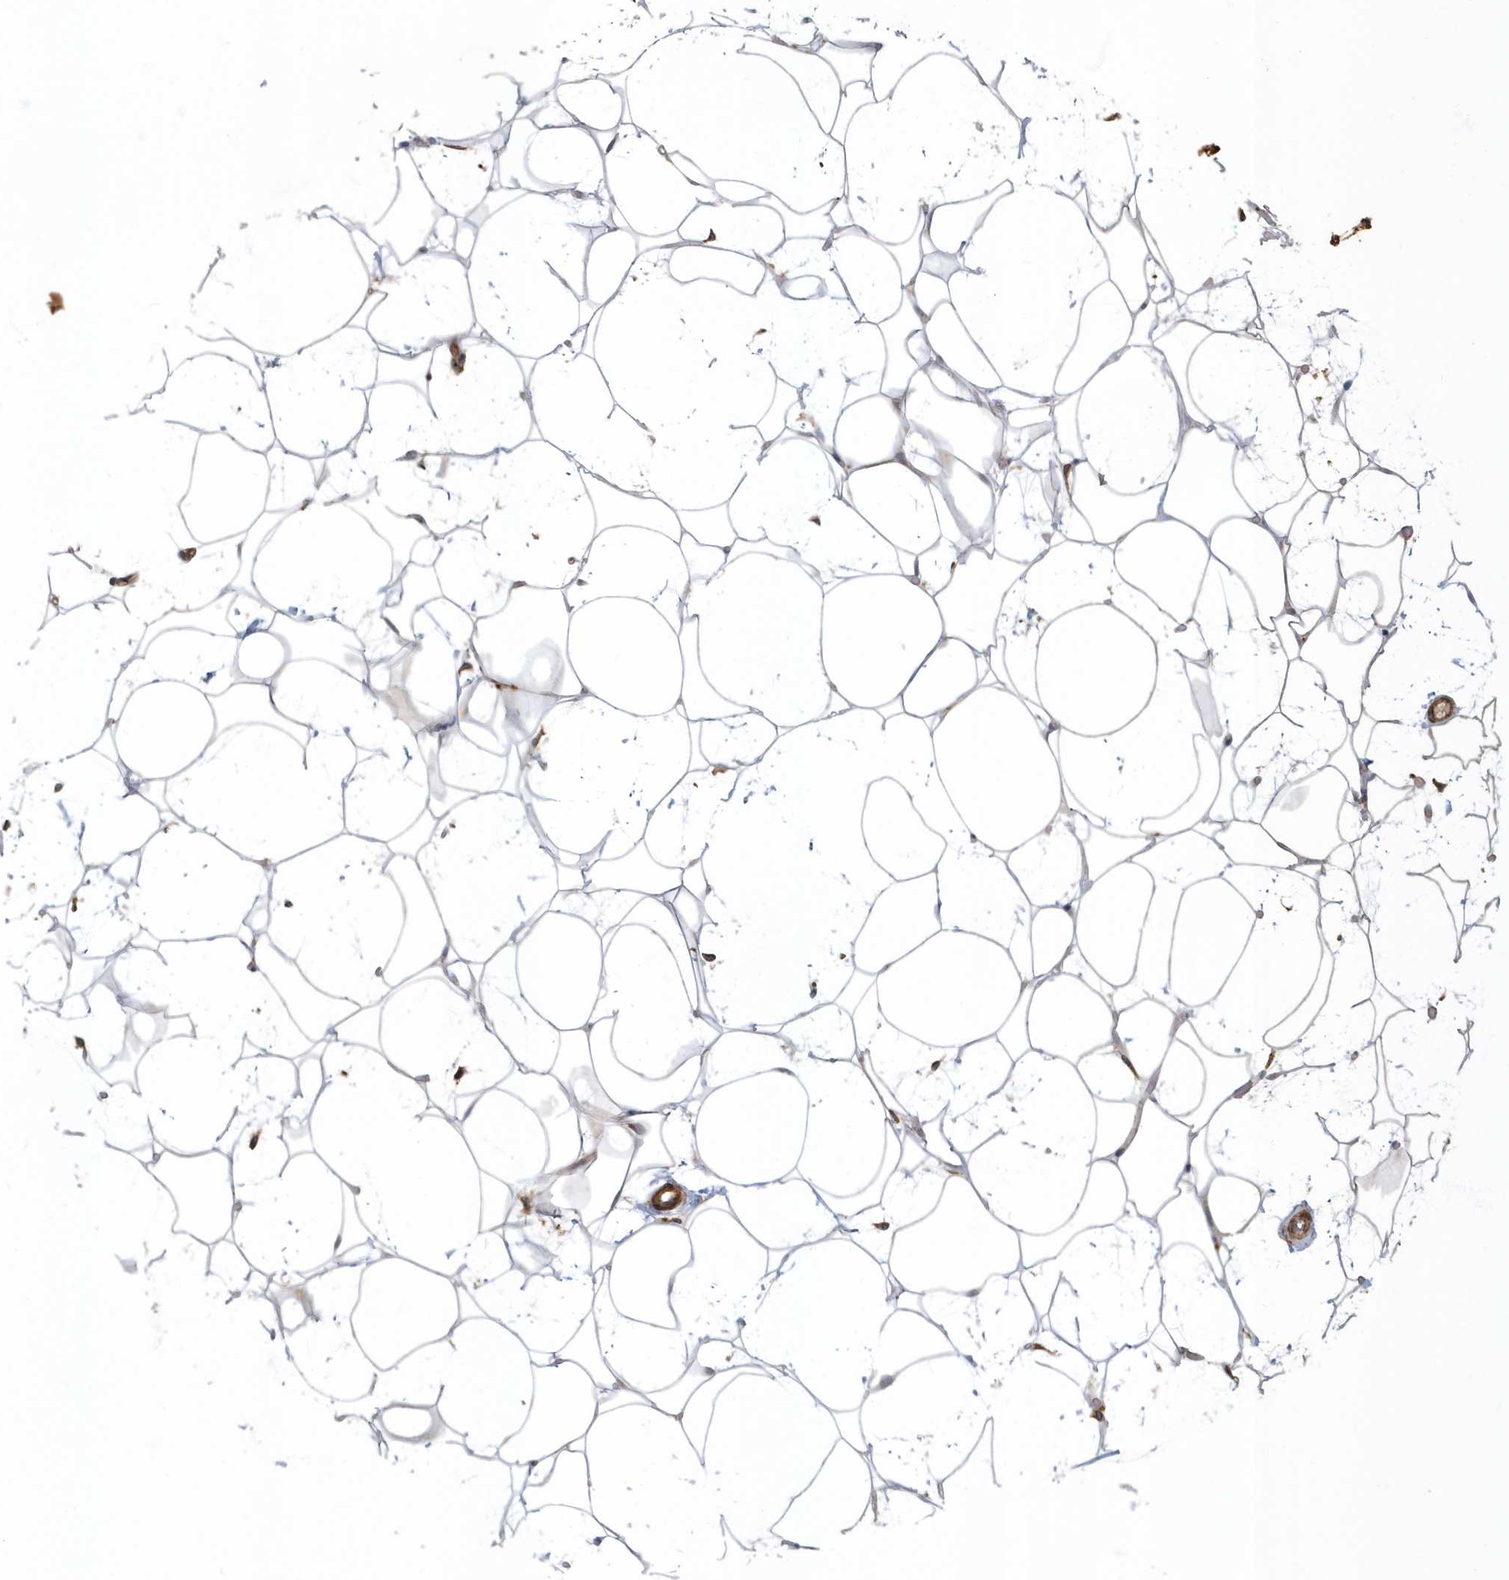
{"staining": {"intensity": "negative", "quantity": "none", "location": "none"}, "tissue": "adipose tissue", "cell_type": "Adipocytes", "image_type": "normal", "snomed": [{"axis": "morphology", "description": "Normal tissue, NOS"}, {"axis": "topography", "description": "Breast"}], "caption": "A high-resolution micrograph shows IHC staining of benign adipose tissue, which shows no significant positivity in adipocytes. Nuclei are stained in blue.", "gene": "ARHGEF38", "patient": {"sex": "female", "age": 26}}